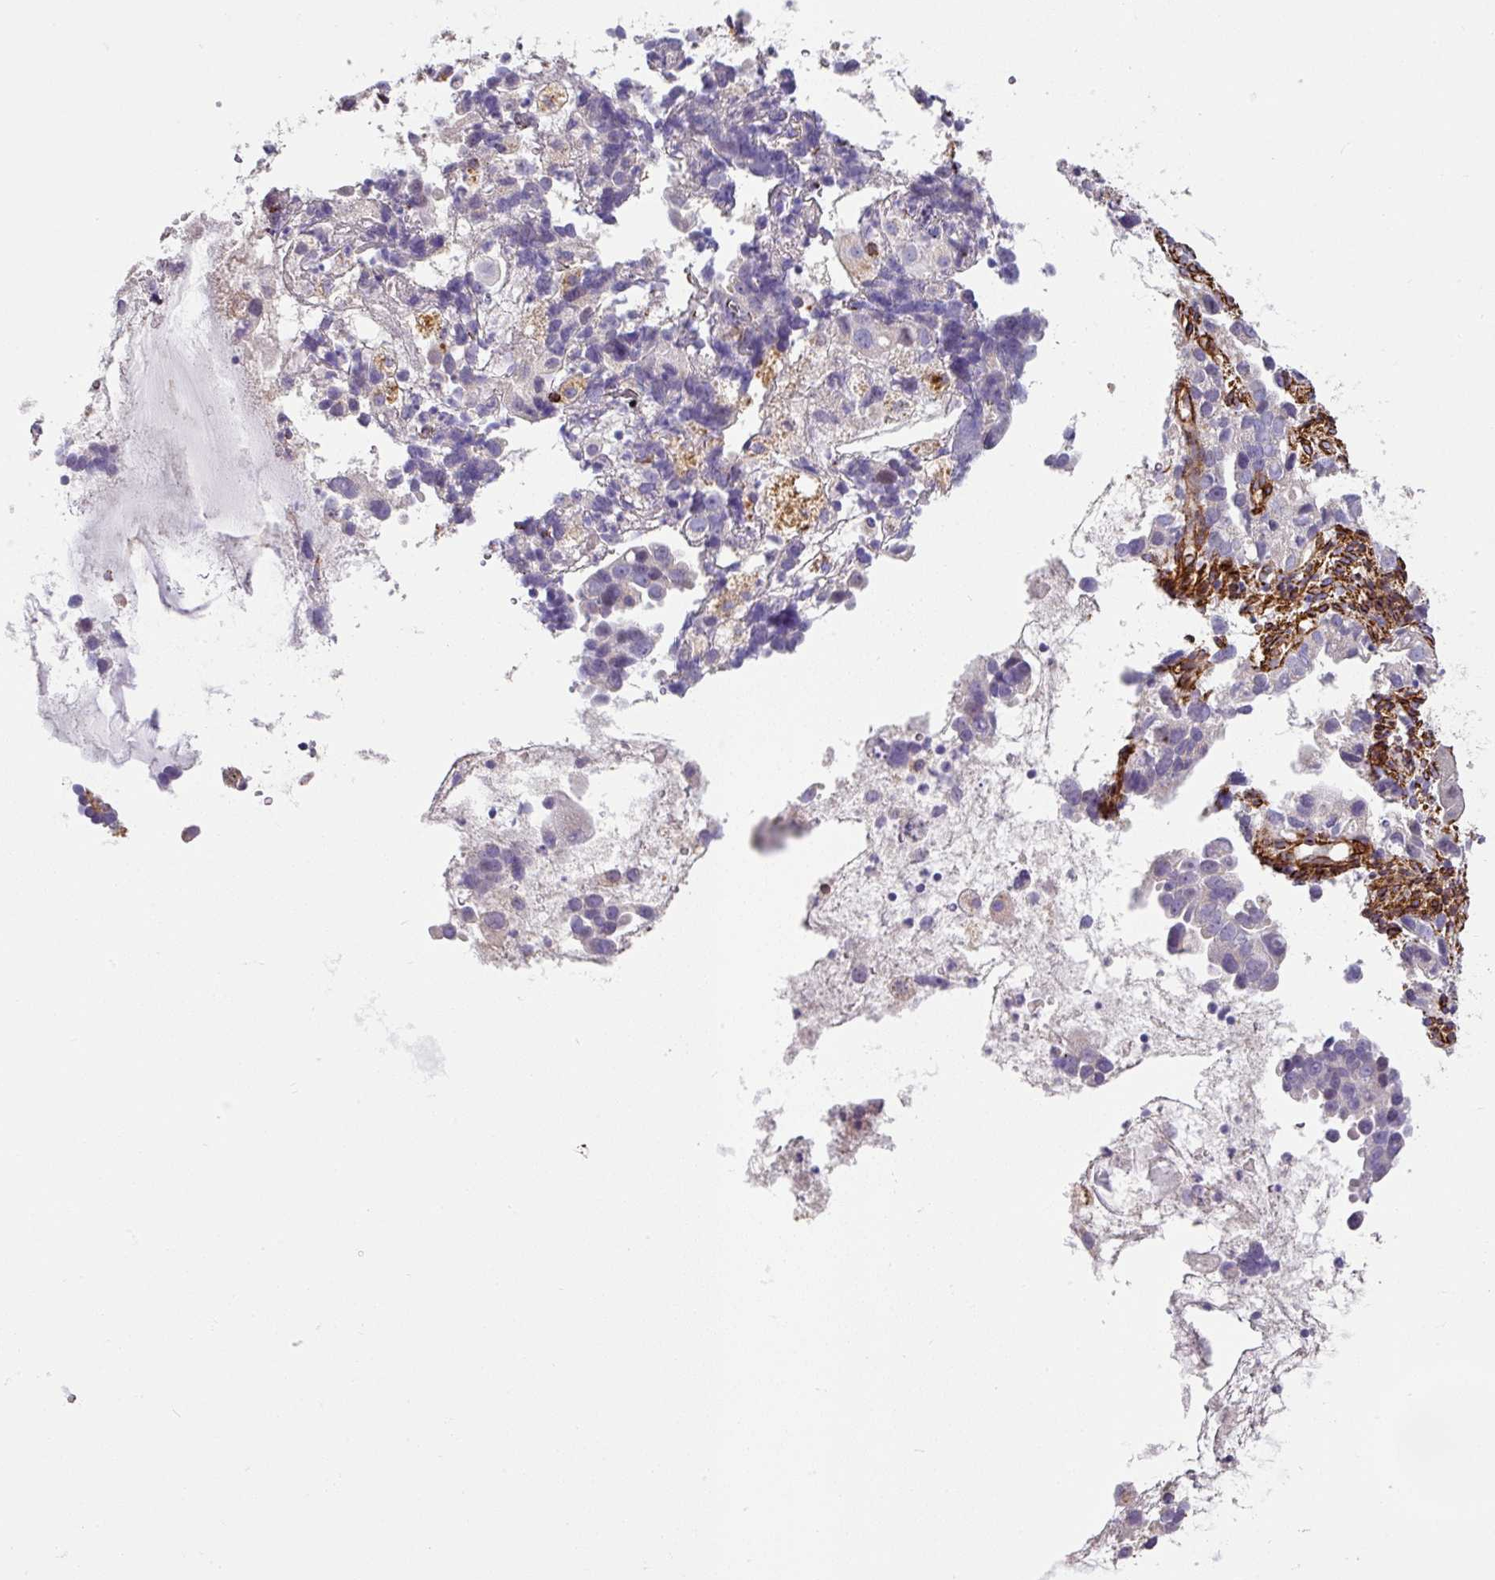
{"staining": {"intensity": "negative", "quantity": "none", "location": "none"}, "tissue": "endometrial cancer", "cell_type": "Tumor cells", "image_type": "cancer", "snomed": [{"axis": "morphology", "description": "Adenocarcinoma, NOS"}, {"axis": "topography", "description": "Endometrium"}], "caption": "The immunohistochemistry (IHC) histopathology image has no significant positivity in tumor cells of endometrial cancer (adenocarcinoma) tissue. Brightfield microscopy of immunohistochemistry (IHC) stained with DAB (brown) and hematoxylin (blue), captured at high magnification.", "gene": "SLC25A17", "patient": {"sex": "female", "age": 57}}